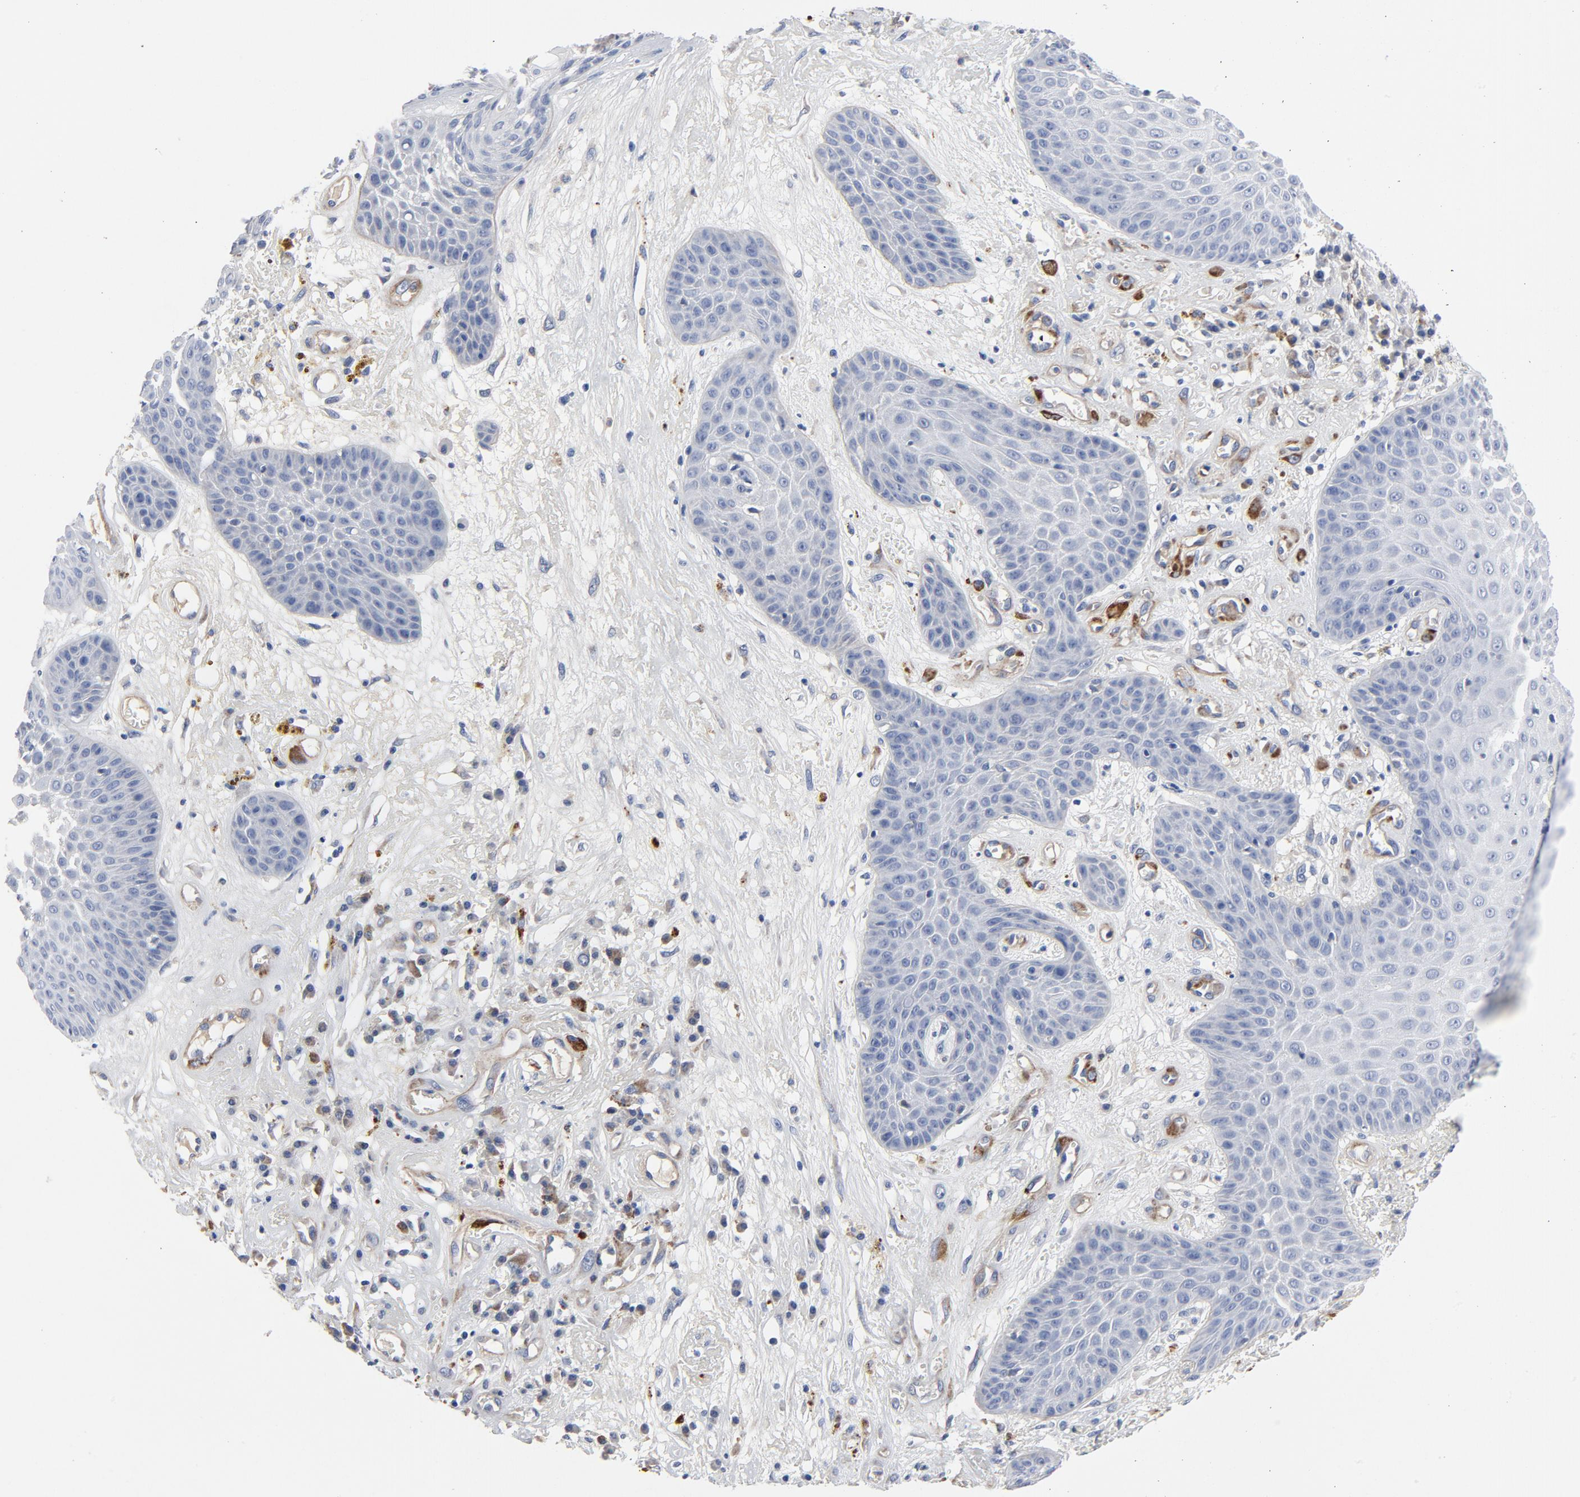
{"staining": {"intensity": "negative", "quantity": "none", "location": "none"}, "tissue": "skin cancer", "cell_type": "Tumor cells", "image_type": "cancer", "snomed": [{"axis": "morphology", "description": "Squamous cell carcinoma, NOS"}, {"axis": "topography", "description": "Skin"}], "caption": "A high-resolution micrograph shows immunohistochemistry staining of squamous cell carcinoma (skin), which shows no significant positivity in tumor cells.", "gene": "LAMC1", "patient": {"sex": "male", "age": 65}}